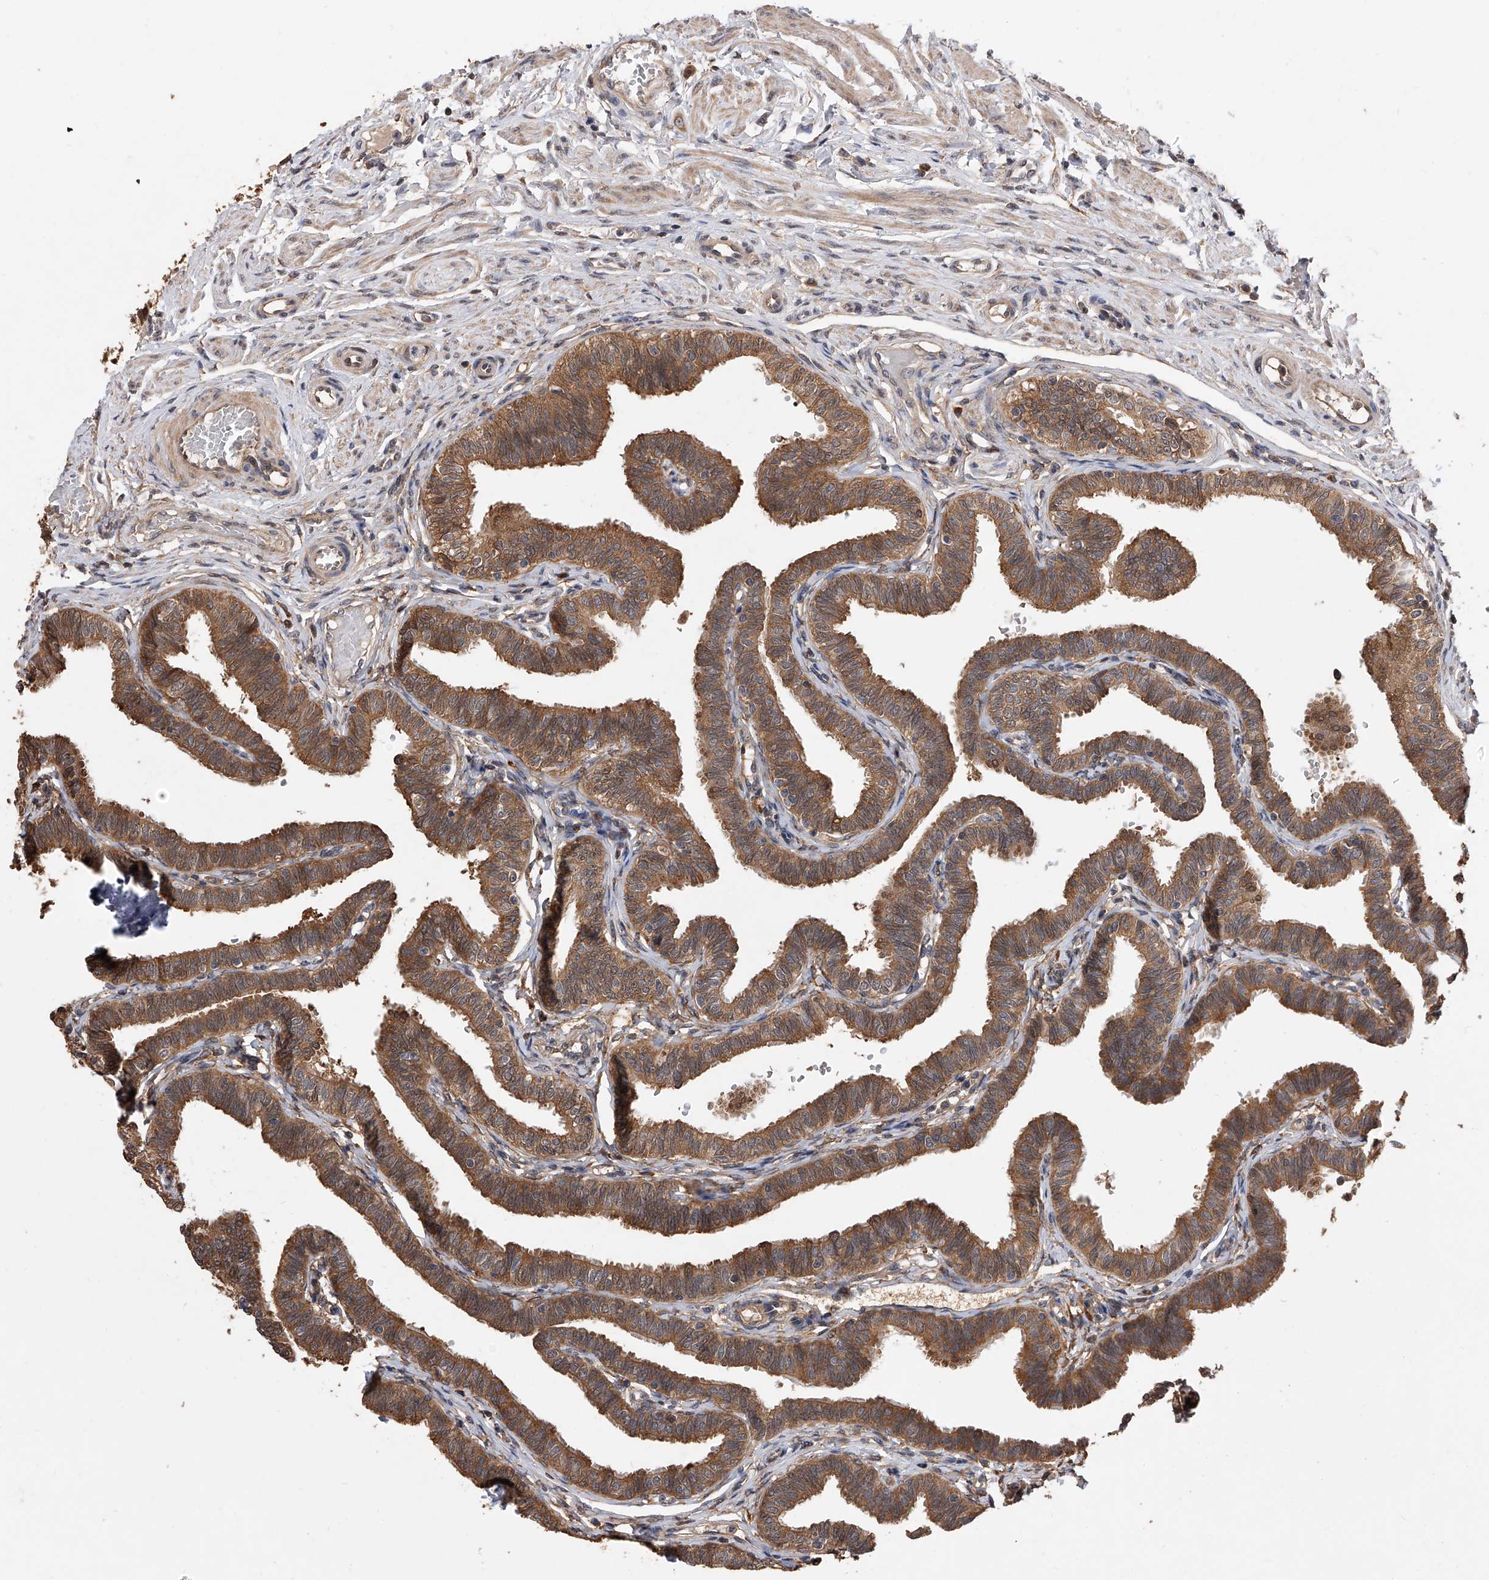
{"staining": {"intensity": "moderate", "quantity": ">75%", "location": "cytoplasmic/membranous"}, "tissue": "fallopian tube", "cell_type": "Glandular cells", "image_type": "normal", "snomed": [{"axis": "morphology", "description": "Normal tissue, NOS"}, {"axis": "topography", "description": "Fallopian tube"}, {"axis": "topography", "description": "Ovary"}], "caption": "This image exhibits immunohistochemistry (IHC) staining of unremarkable fallopian tube, with medium moderate cytoplasmic/membranous expression in approximately >75% of glandular cells.", "gene": "GMDS", "patient": {"sex": "female", "age": 23}}